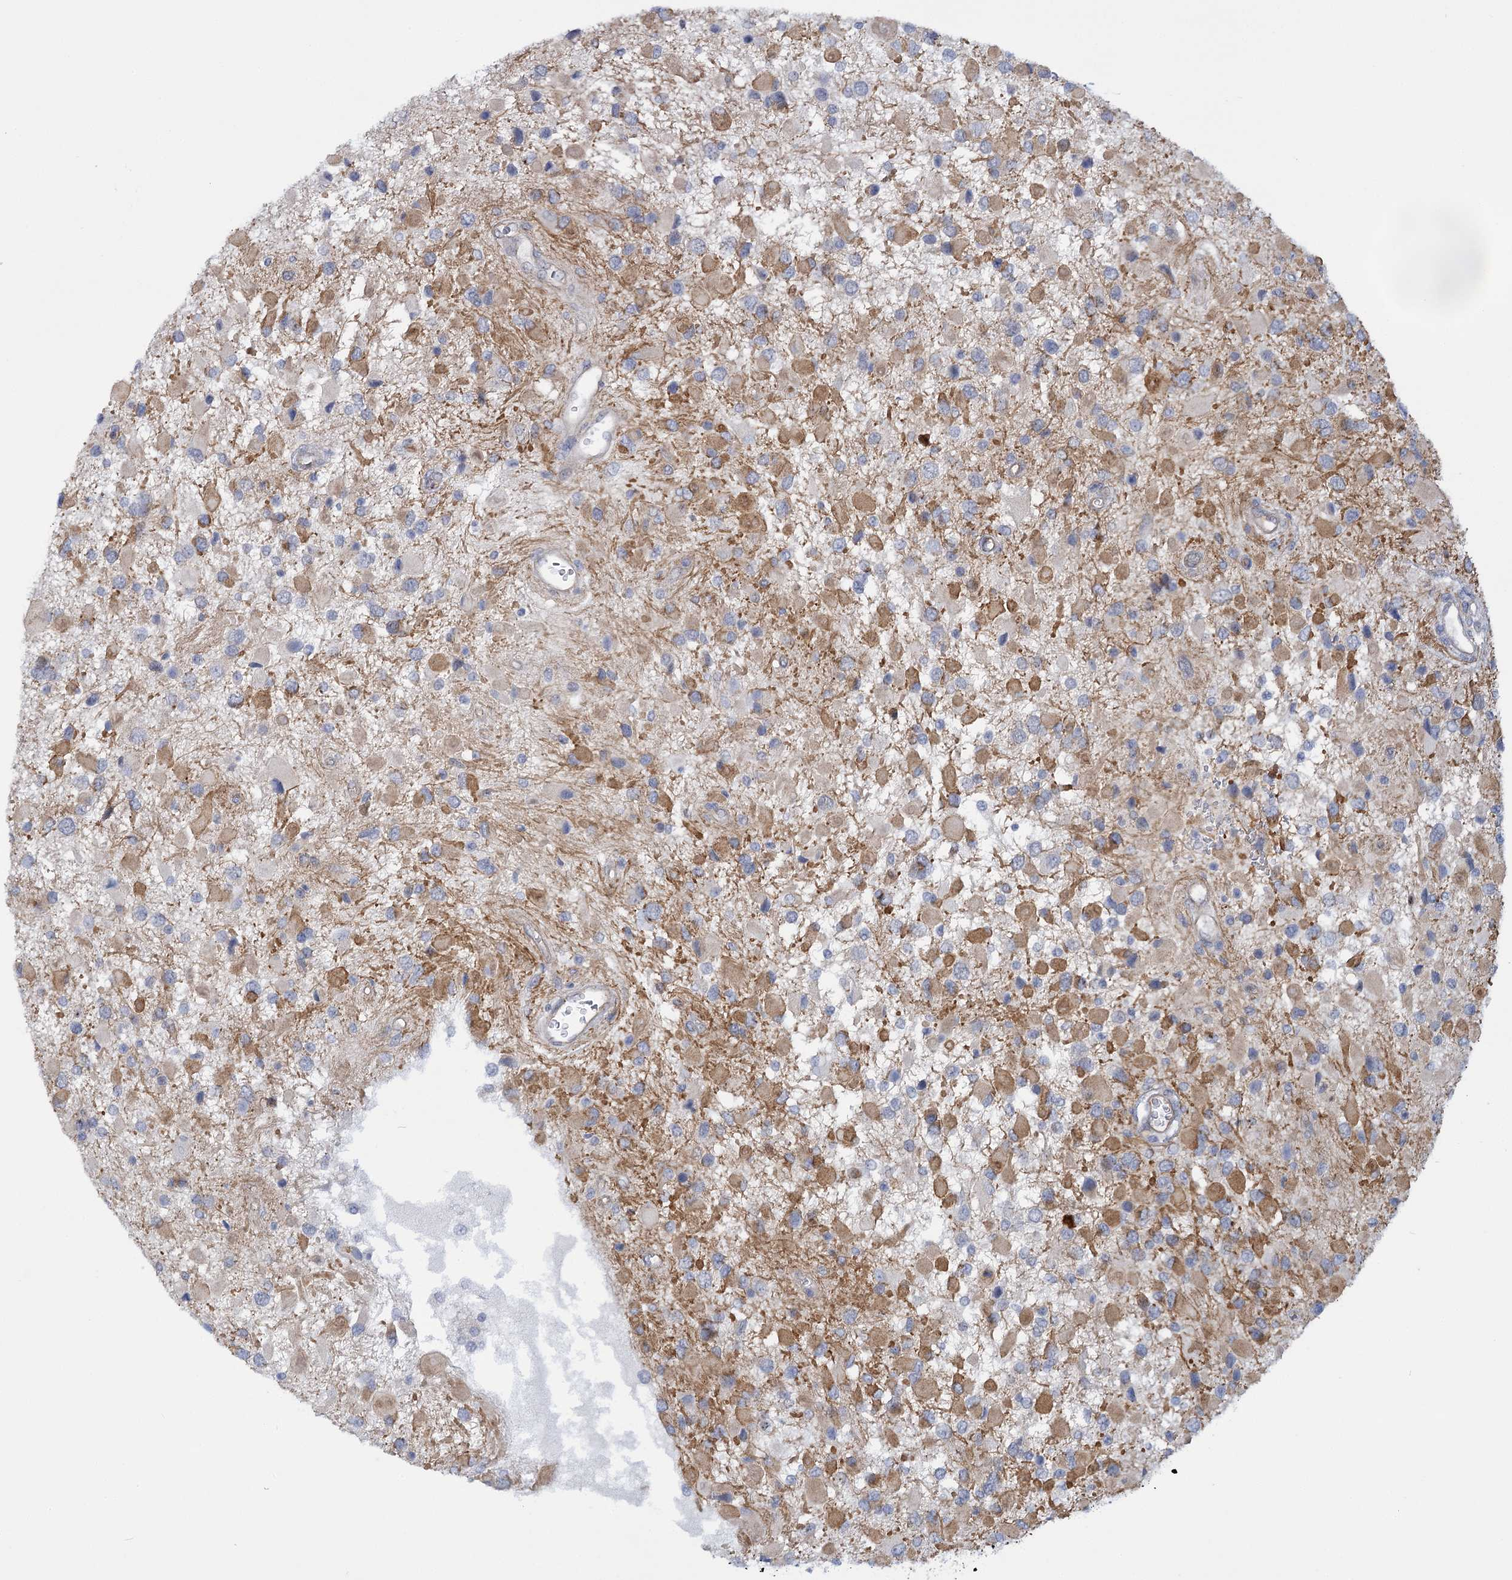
{"staining": {"intensity": "negative", "quantity": "none", "location": "none"}, "tissue": "glioma", "cell_type": "Tumor cells", "image_type": "cancer", "snomed": [{"axis": "morphology", "description": "Glioma, malignant, High grade"}, {"axis": "topography", "description": "Brain"}], "caption": "A histopathology image of glioma stained for a protein reveals no brown staining in tumor cells.", "gene": "MBLAC2", "patient": {"sex": "male", "age": 53}}